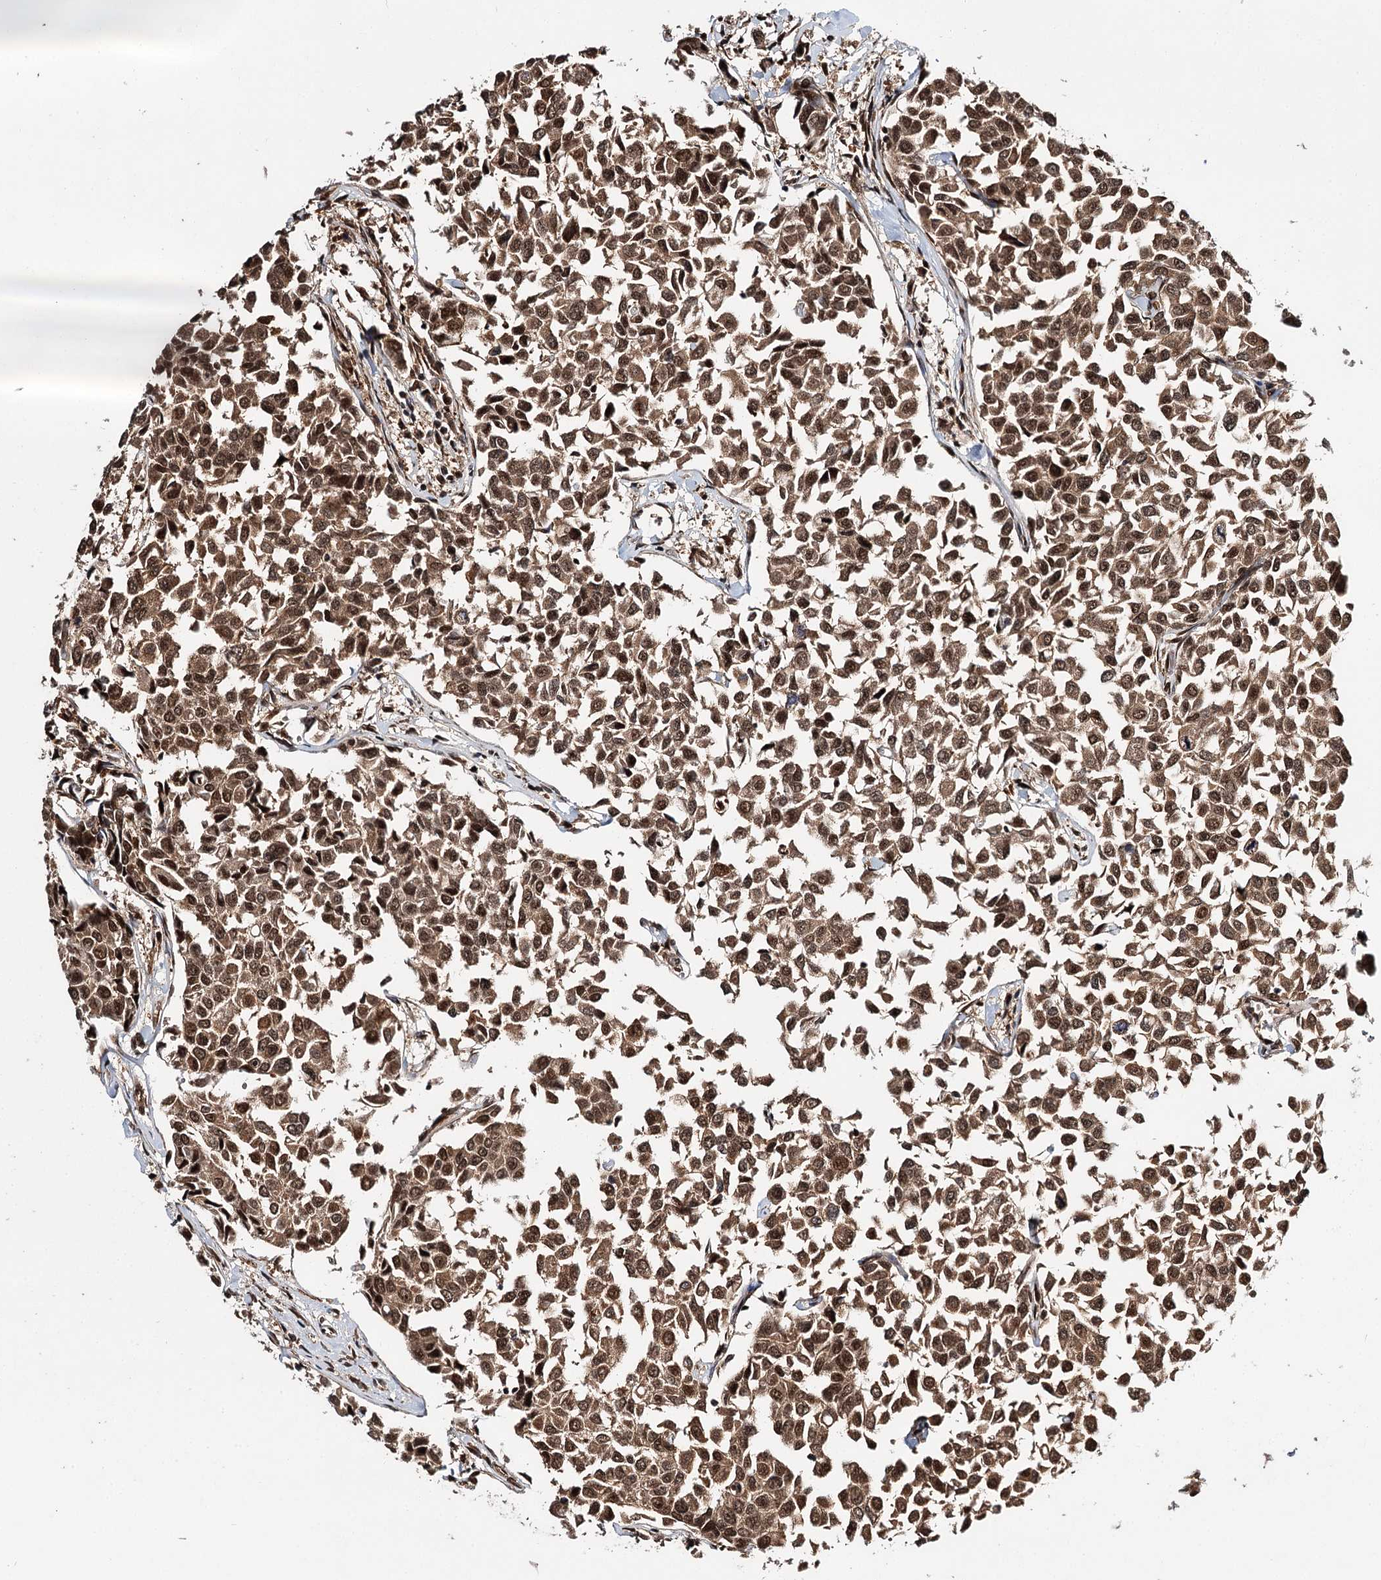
{"staining": {"intensity": "moderate", "quantity": ">75%", "location": "cytoplasmic/membranous,nuclear"}, "tissue": "breast cancer", "cell_type": "Tumor cells", "image_type": "cancer", "snomed": [{"axis": "morphology", "description": "Duct carcinoma"}, {"axis": "topography", "description": "Breast"}], "caption": "Immunohistochemical staining of human infiltrating ductal carcinoma (breast) exhibits medium levels of moderate cytoplasmic/membranous and nuclear staining in about >75% of tumor cells.", "gene": "N6AMT1", "patient": {"sex": "female", "age": 55}}